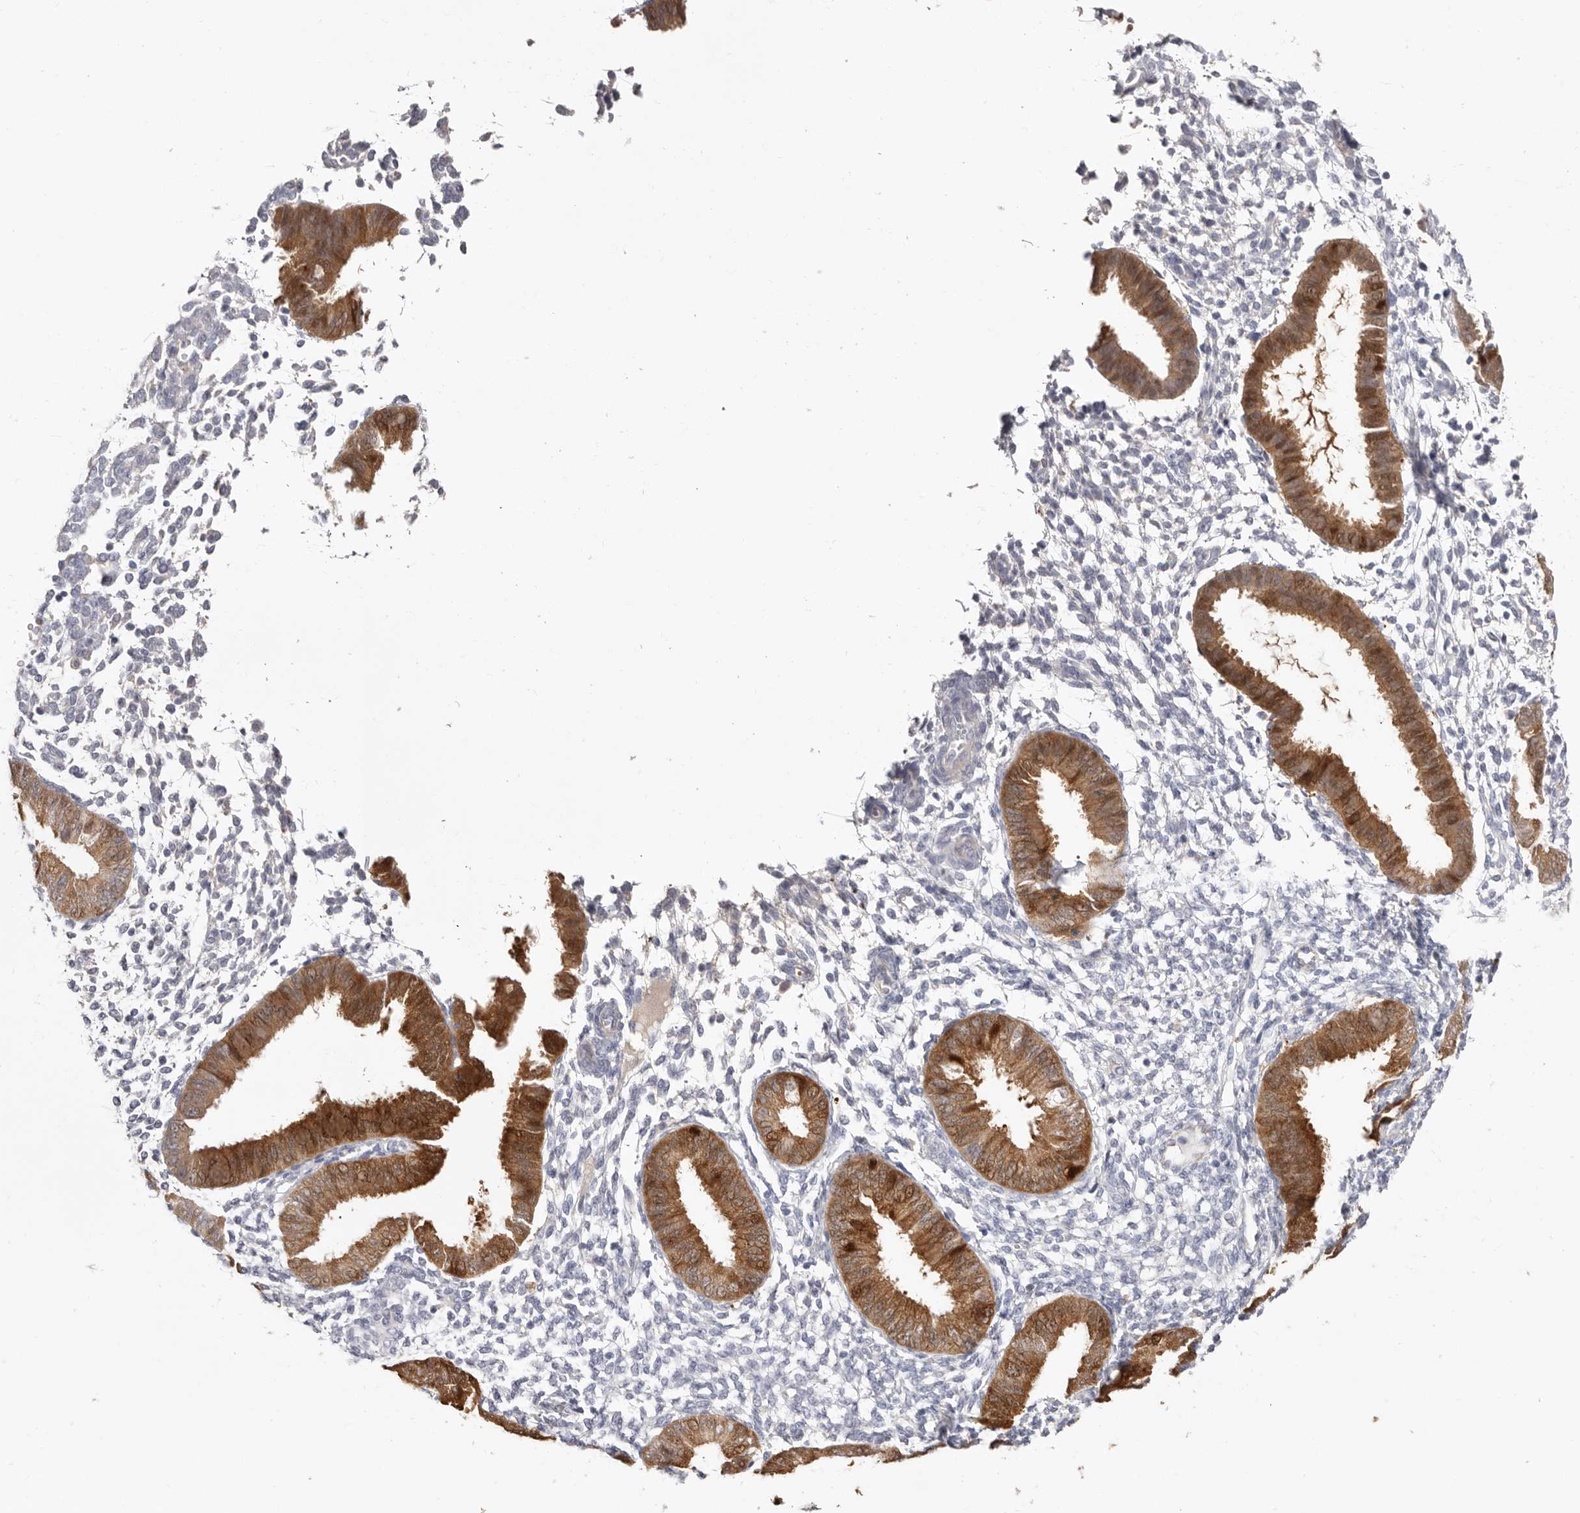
{"staining": {"intensity": "negative", "quantity": "none", "location": "none"}, "tissue": "endometrium", "cell_type": "Cells in endometrial stroma", "image_type": "normal", "snomed": [{"axis": "morphology", "description": "Normal tissue, NOS"}, {"axis": "topography", "description": "Uterus"}, {"axis": "topography", "description": "Endometrium"}], "caption": "This is an immunohistochemistry (IHC) micrograph of normal endometrium. There is no staining in cells in endometrial stroma.", "gene": "PKDCC", "patient": {"sex": "female", "age": 48}}